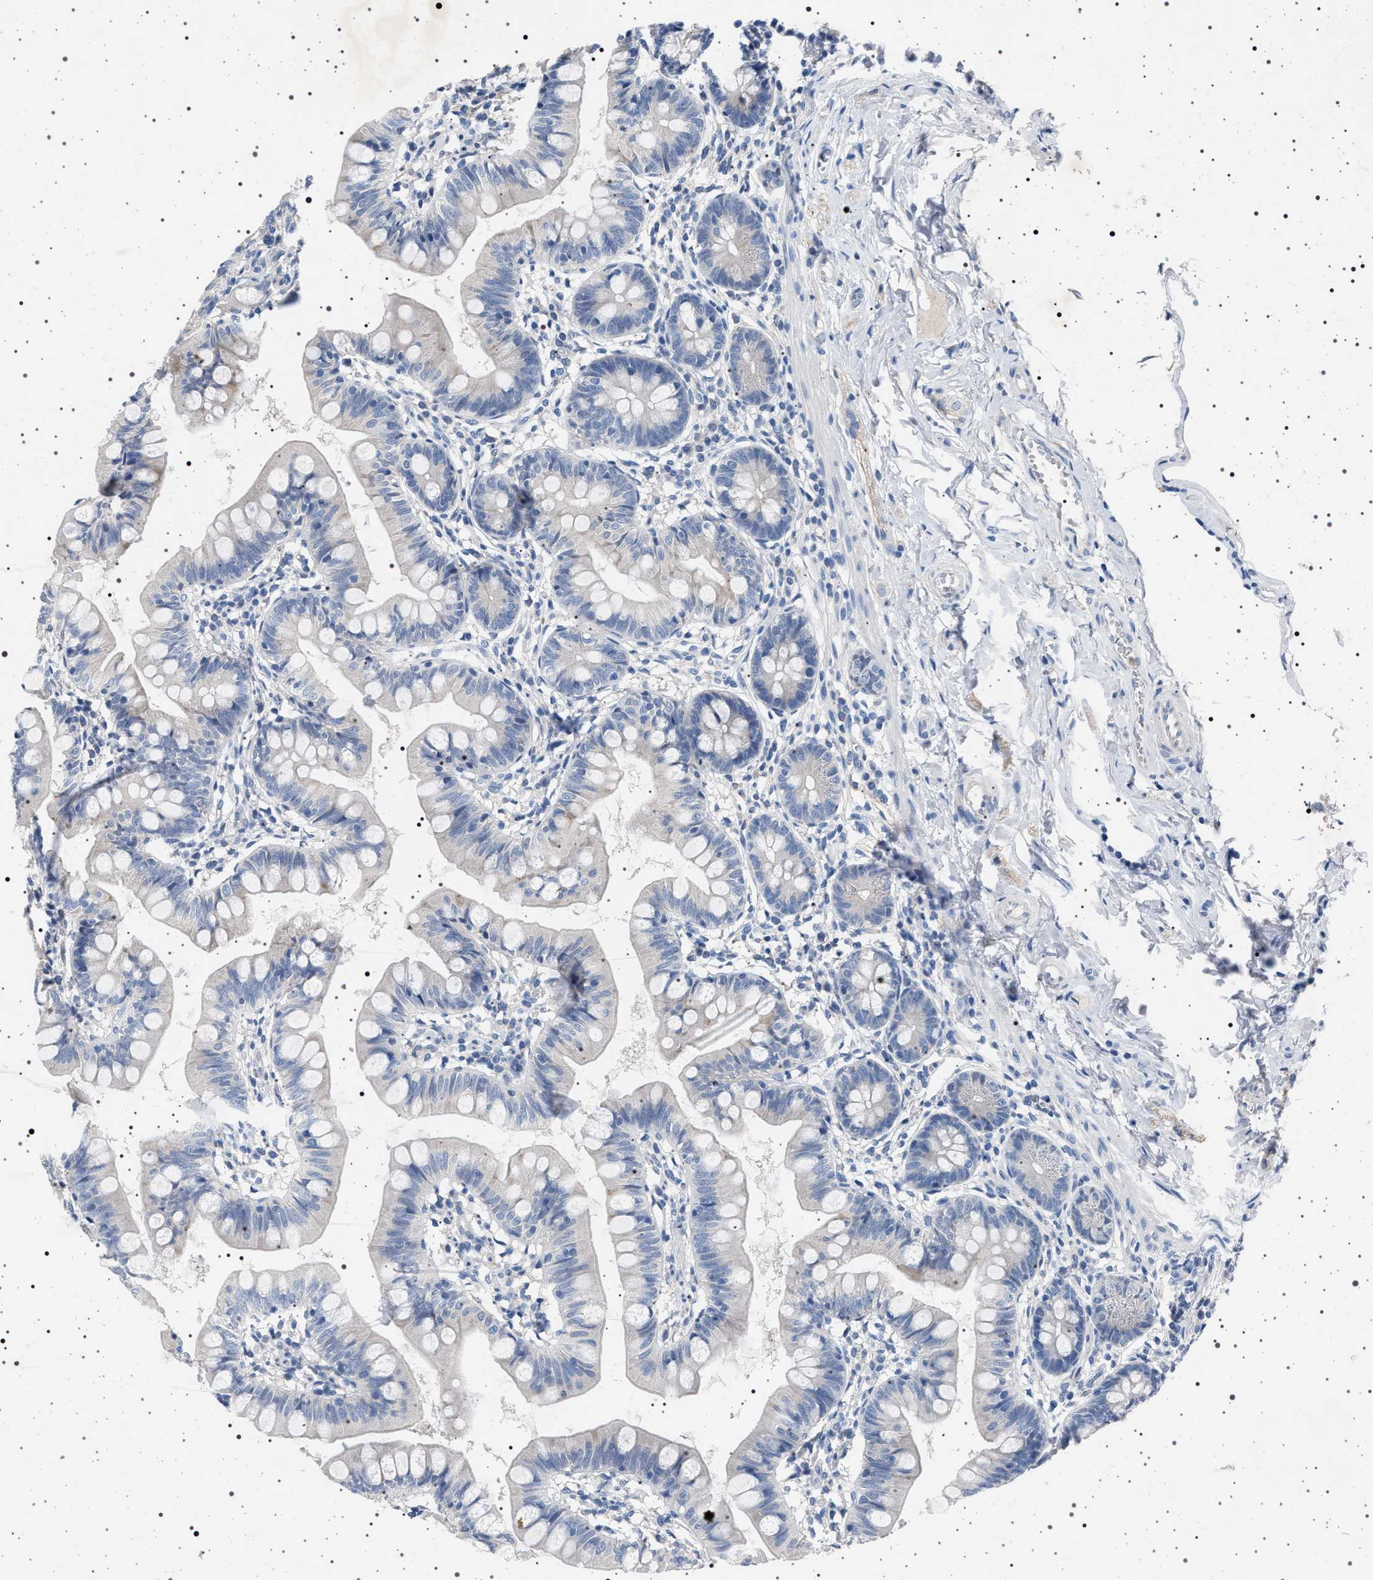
{"staining": {"intensity": "negative", "quantity": "none", "location": "none"}, "tissue": "small intestine", "cell_type": "Glandular cells", "image_type": "normal", "snomed": [{"axis": "morphology", "description": "Normal tissue, NOS"}, {"axis": "topography", "description": "Small intestine"}], "caption": "A histopathology image of small intestine stained for a protein displays no brown staining in glandular cells. (DAB (3,3'-diaminobenzidine) immunohistochemistry with hematoxylin counter stain).", "gene": "NAT9", "patient": {"sex": "male", "age": 7}}